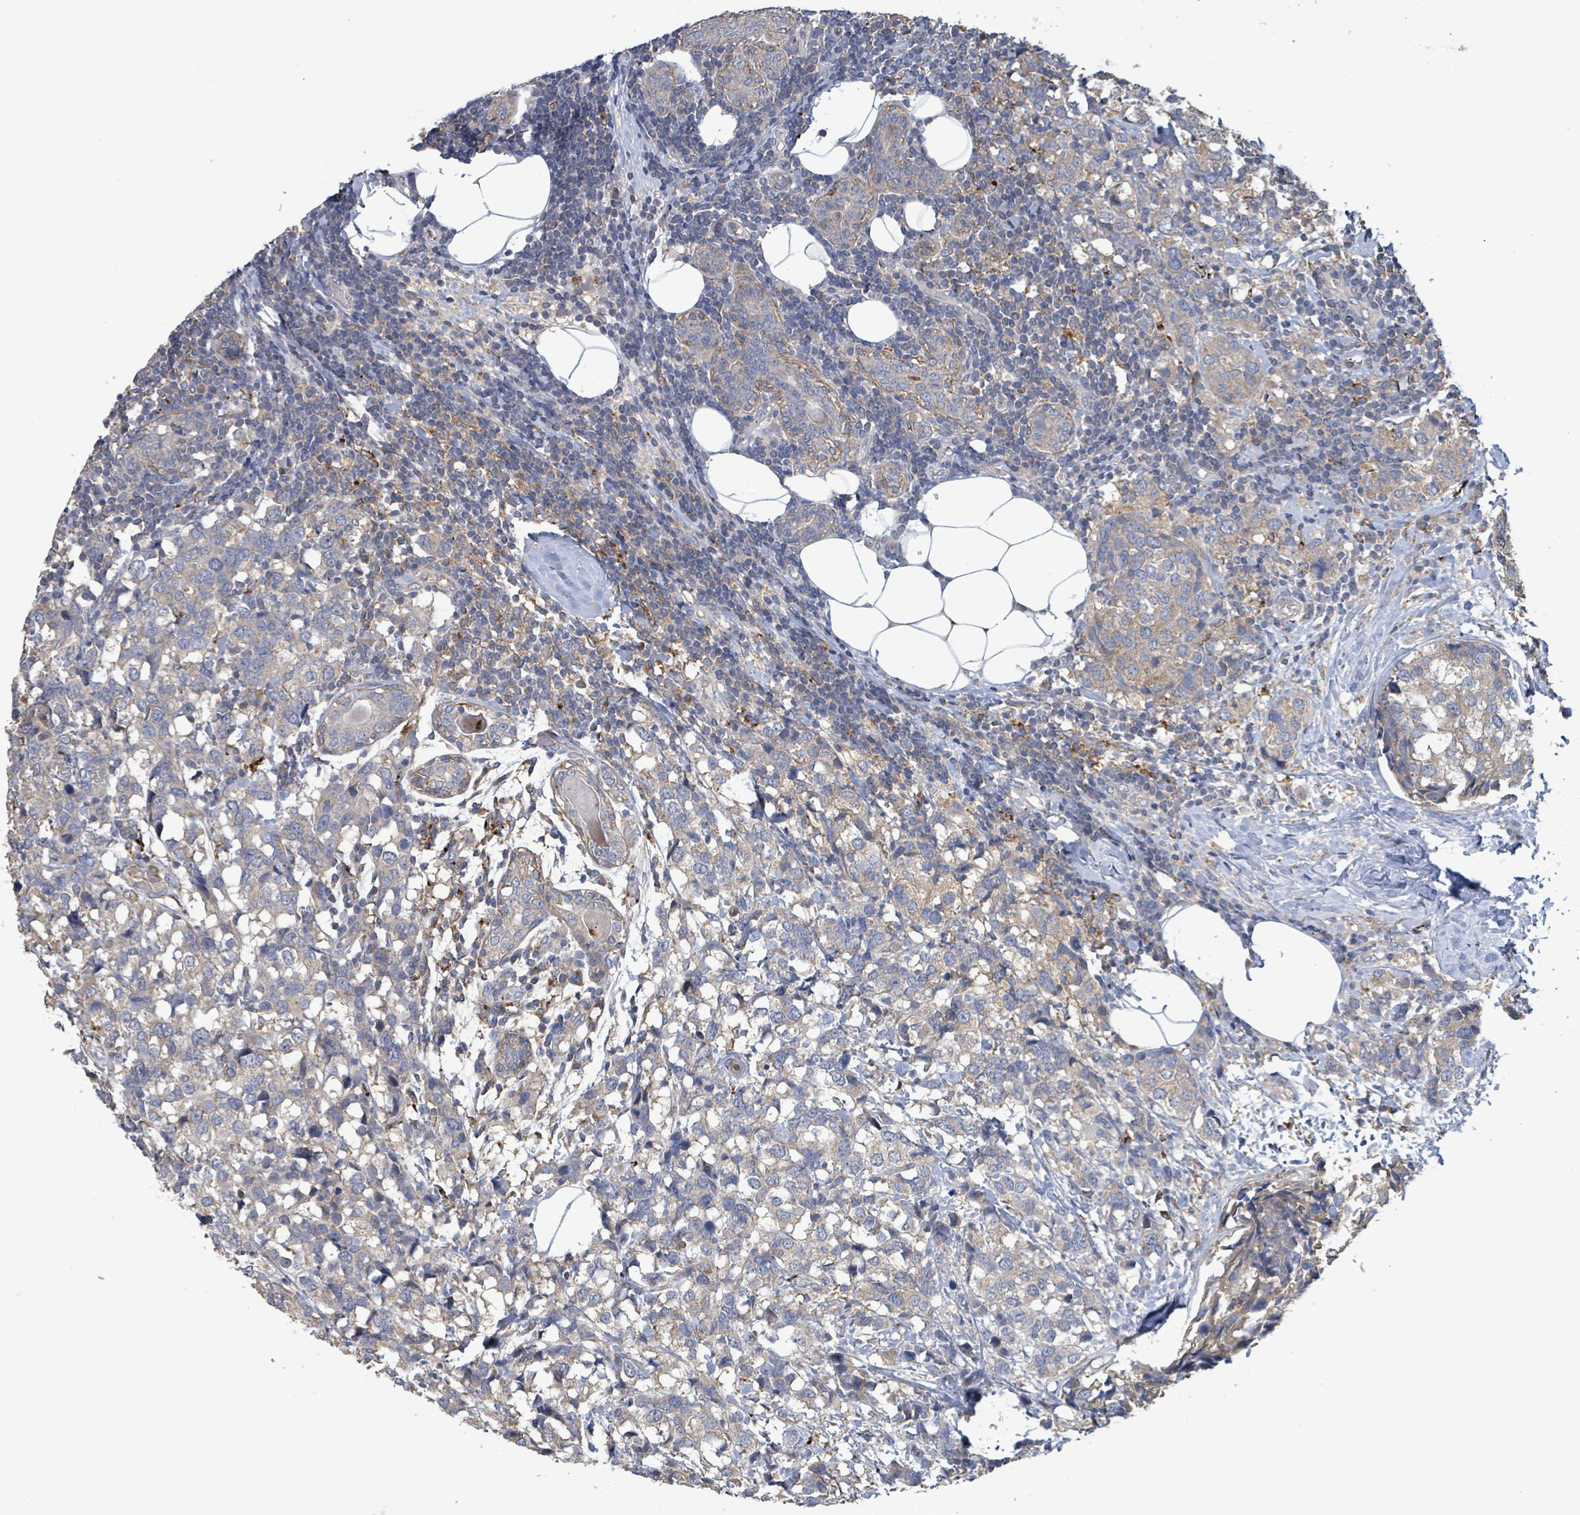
{"staining": {"intensity": "weak", "quantity": "<25%", "location": "cytoplasmic/membranous"}, "tissue": "breast cancer", "cell_type": "Tumor cells", "image_type": "cancer", "snomed": [{"axis": "morphology", "description": "Lobular carcinoma"}, {"axis": "topography", "description": "Breast"}], "caption": "IHC of breast cancer (lobular carcinoma) displays no staining in tumor cells. The staining is performed using DAB brown chromogen with nuclei counter-stained in using hematoxylin.", "gene": "PLAAT1", "patient": {"sex": "female", "age": 59}}